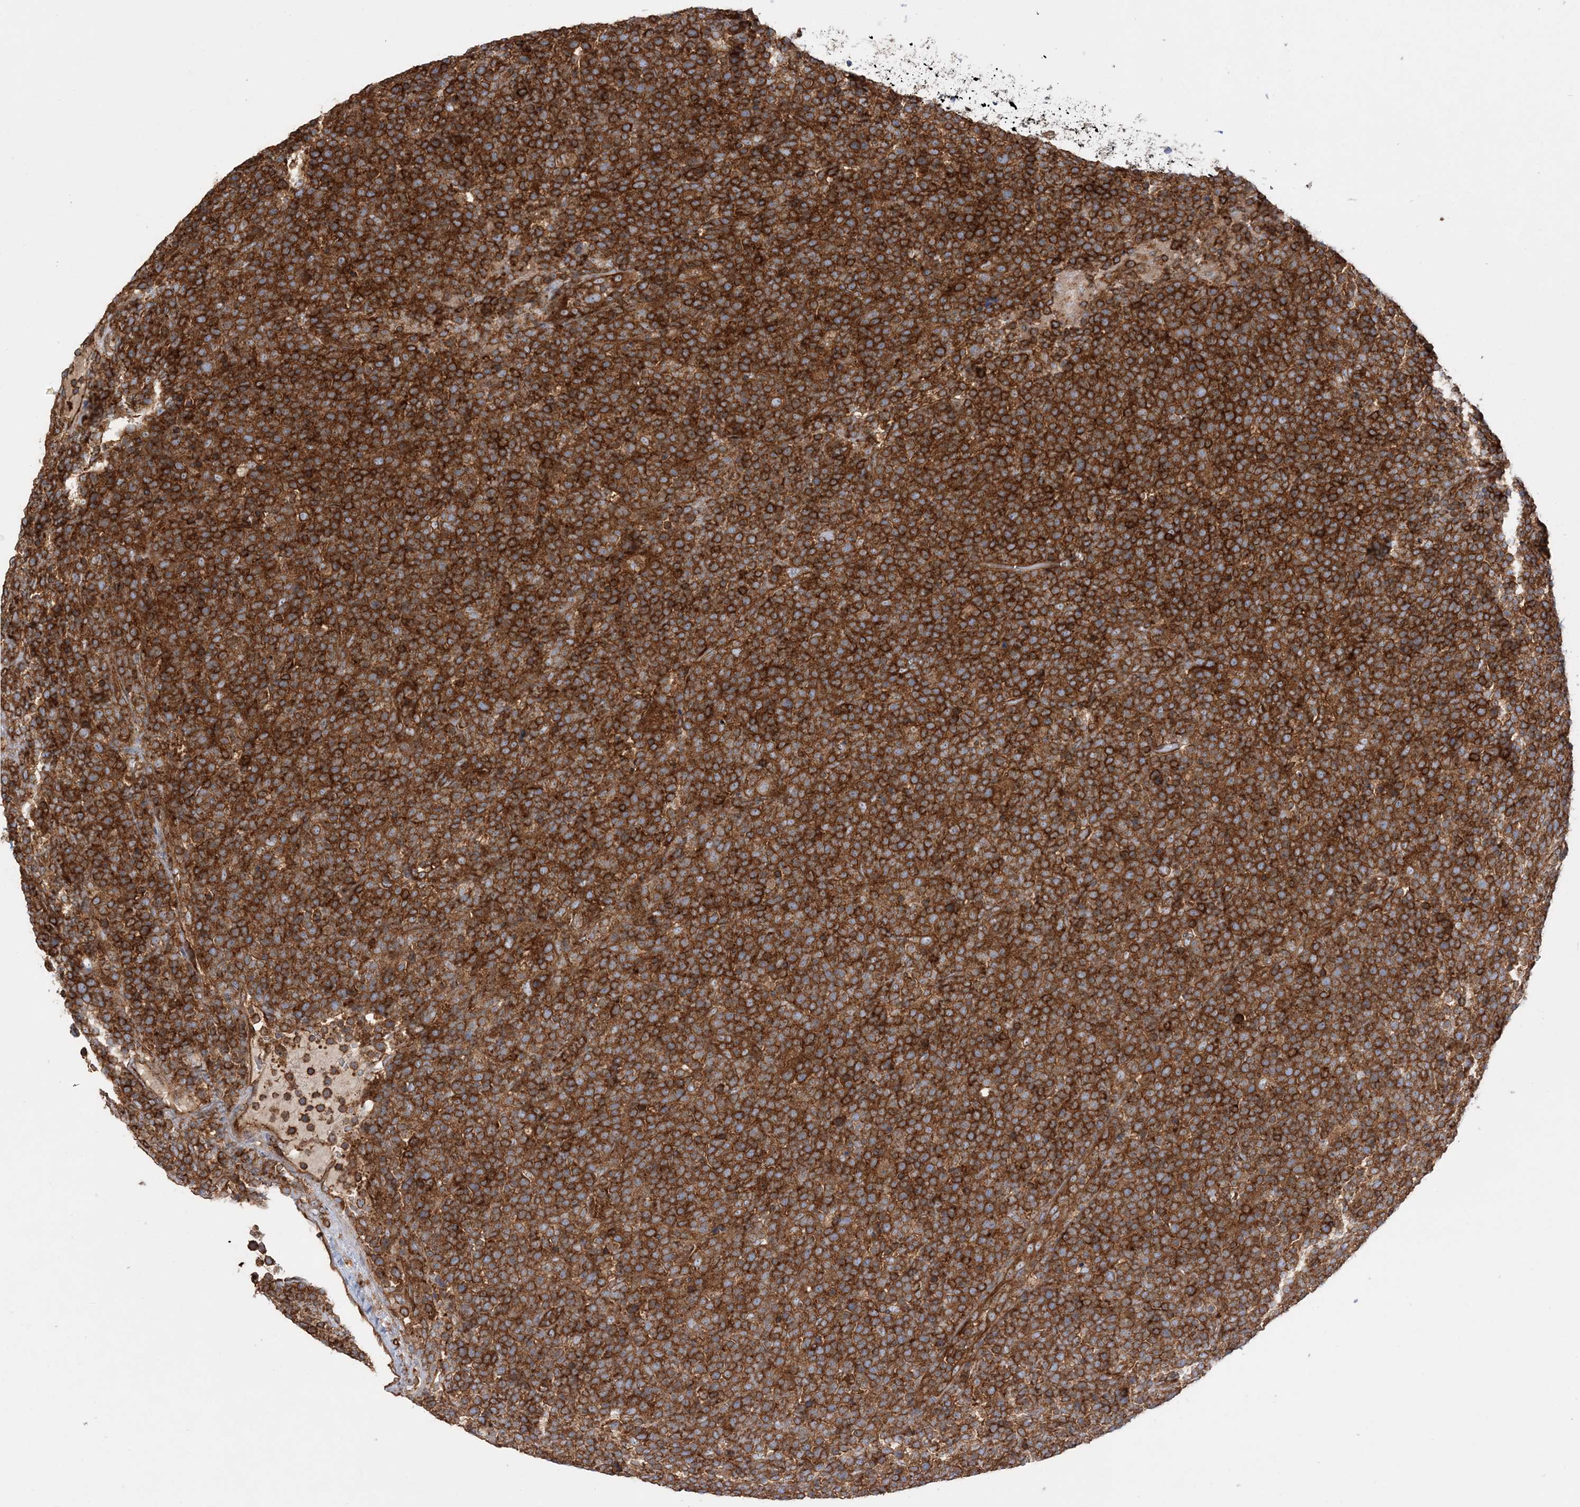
{"staining": {"intensity": "strong", "quantity": ">75%", "location": "cytoplasmic/membranous"}, "tissue": "lymphoma", "cell_type": "Tumor cells", "image_type": "cancer", "snomed": [{"axis": "morphology", "description": "Malignant lymphoma, non-Hodgkin's type, High grade"}, {"axis": "topography", "description": "Lymph node"}], "caption": "Tumor cells exhibit strong cytoplasmic/membranous expression in about >75% of cells in lymphoma.", "gene": "TBC1D5", "patient": {"sex": "male", "age": 61}}